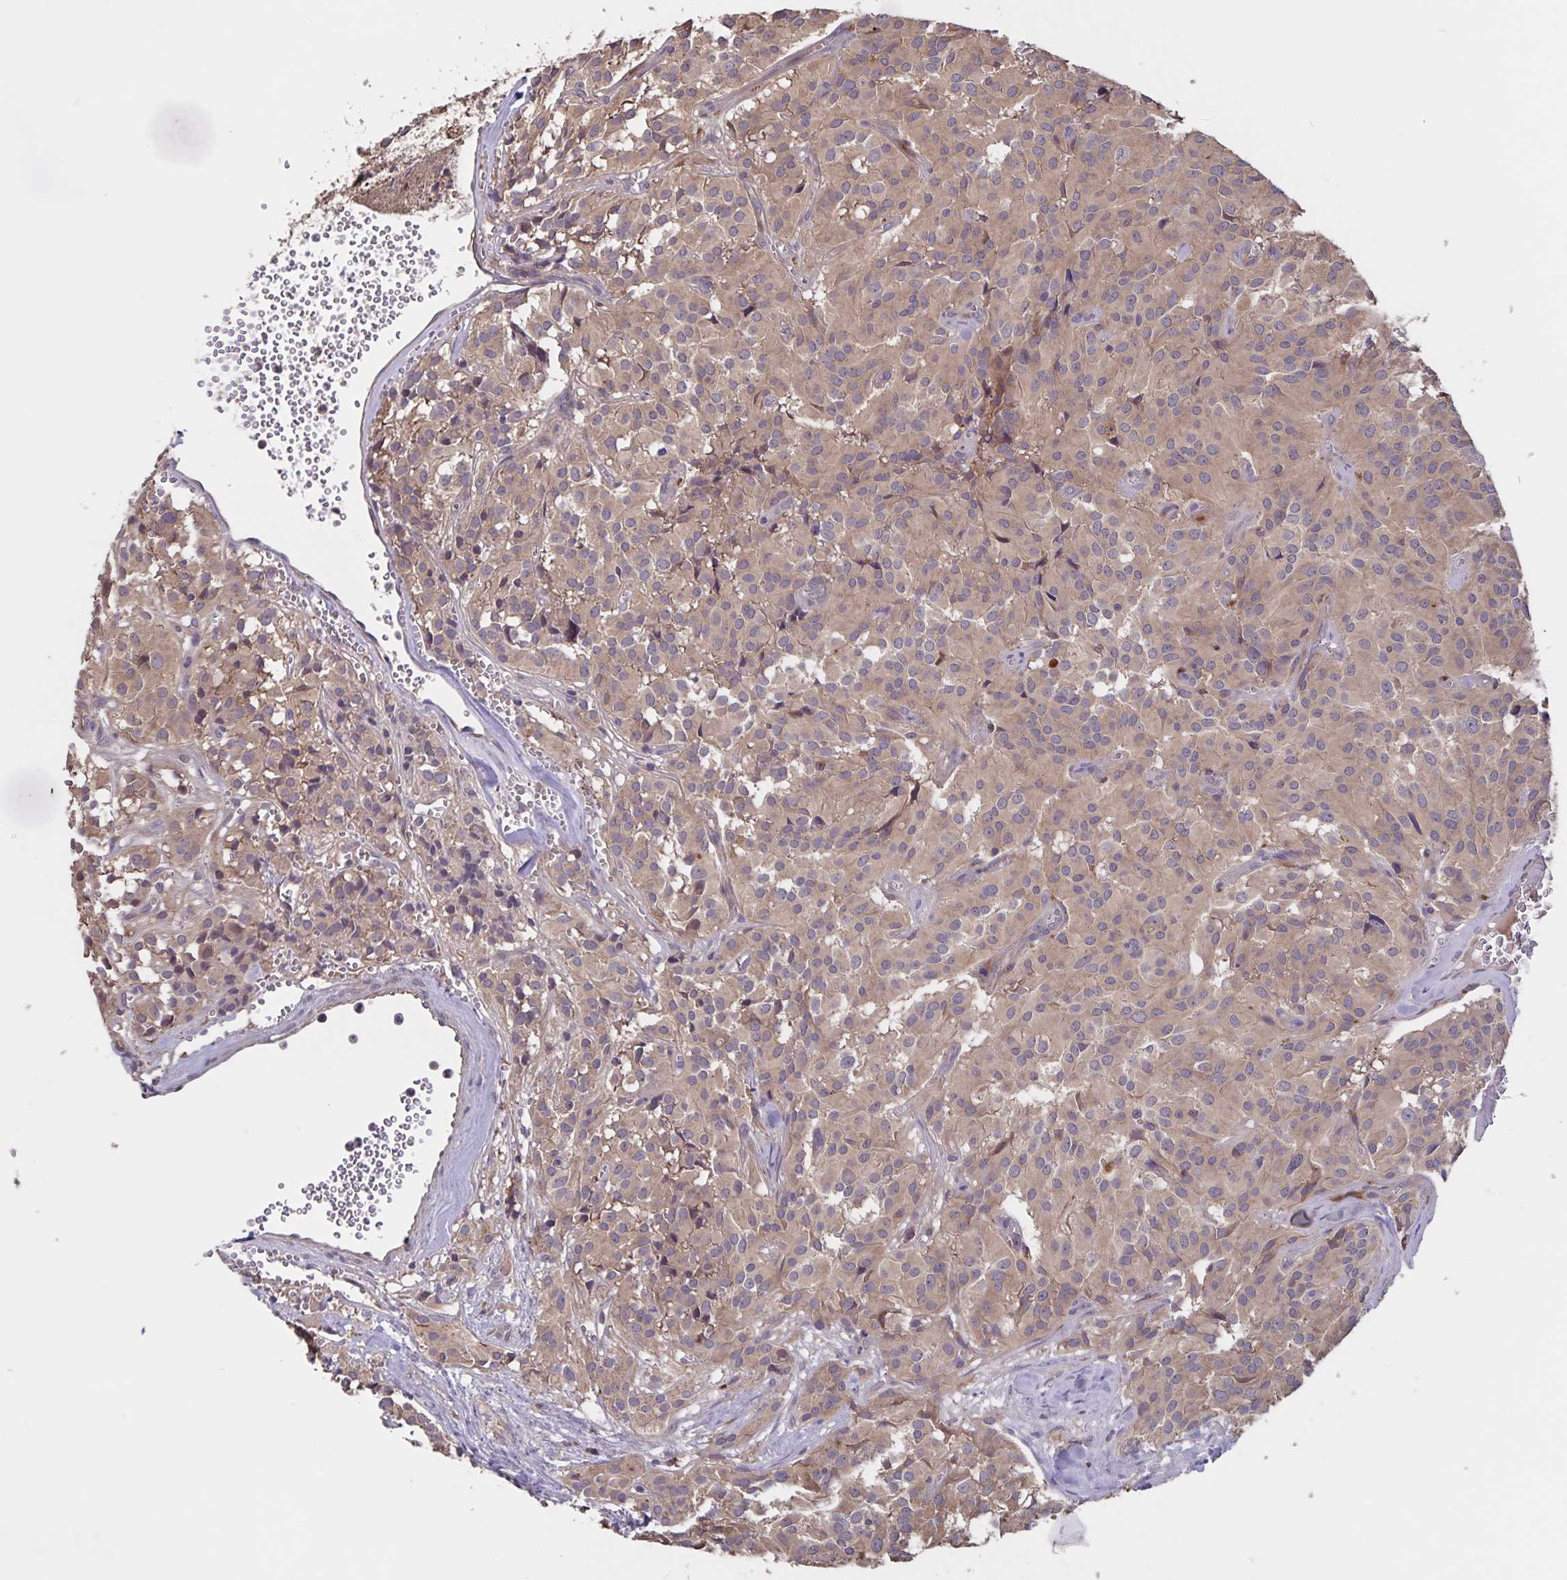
{"staining": {"intensity": "weak", "quantity": ">75%", "location": "cytoplasmic/membranous"}, "tissue": "glioma", "cell_type": "Tumor cells", "image_type": "cancer", "snomed": [{"axis": "morphology", "description": "Glioma, malignant, Low grade"}, {"axis": "topography", "description": "Brain"}], "caption": "A histopathology image of glioma stained for a protein displays weak cytoplasmic/membranous brown staining in tumor cells.", "gene": "FBXL16", "patient": {"sex": "male", "age": 42}}